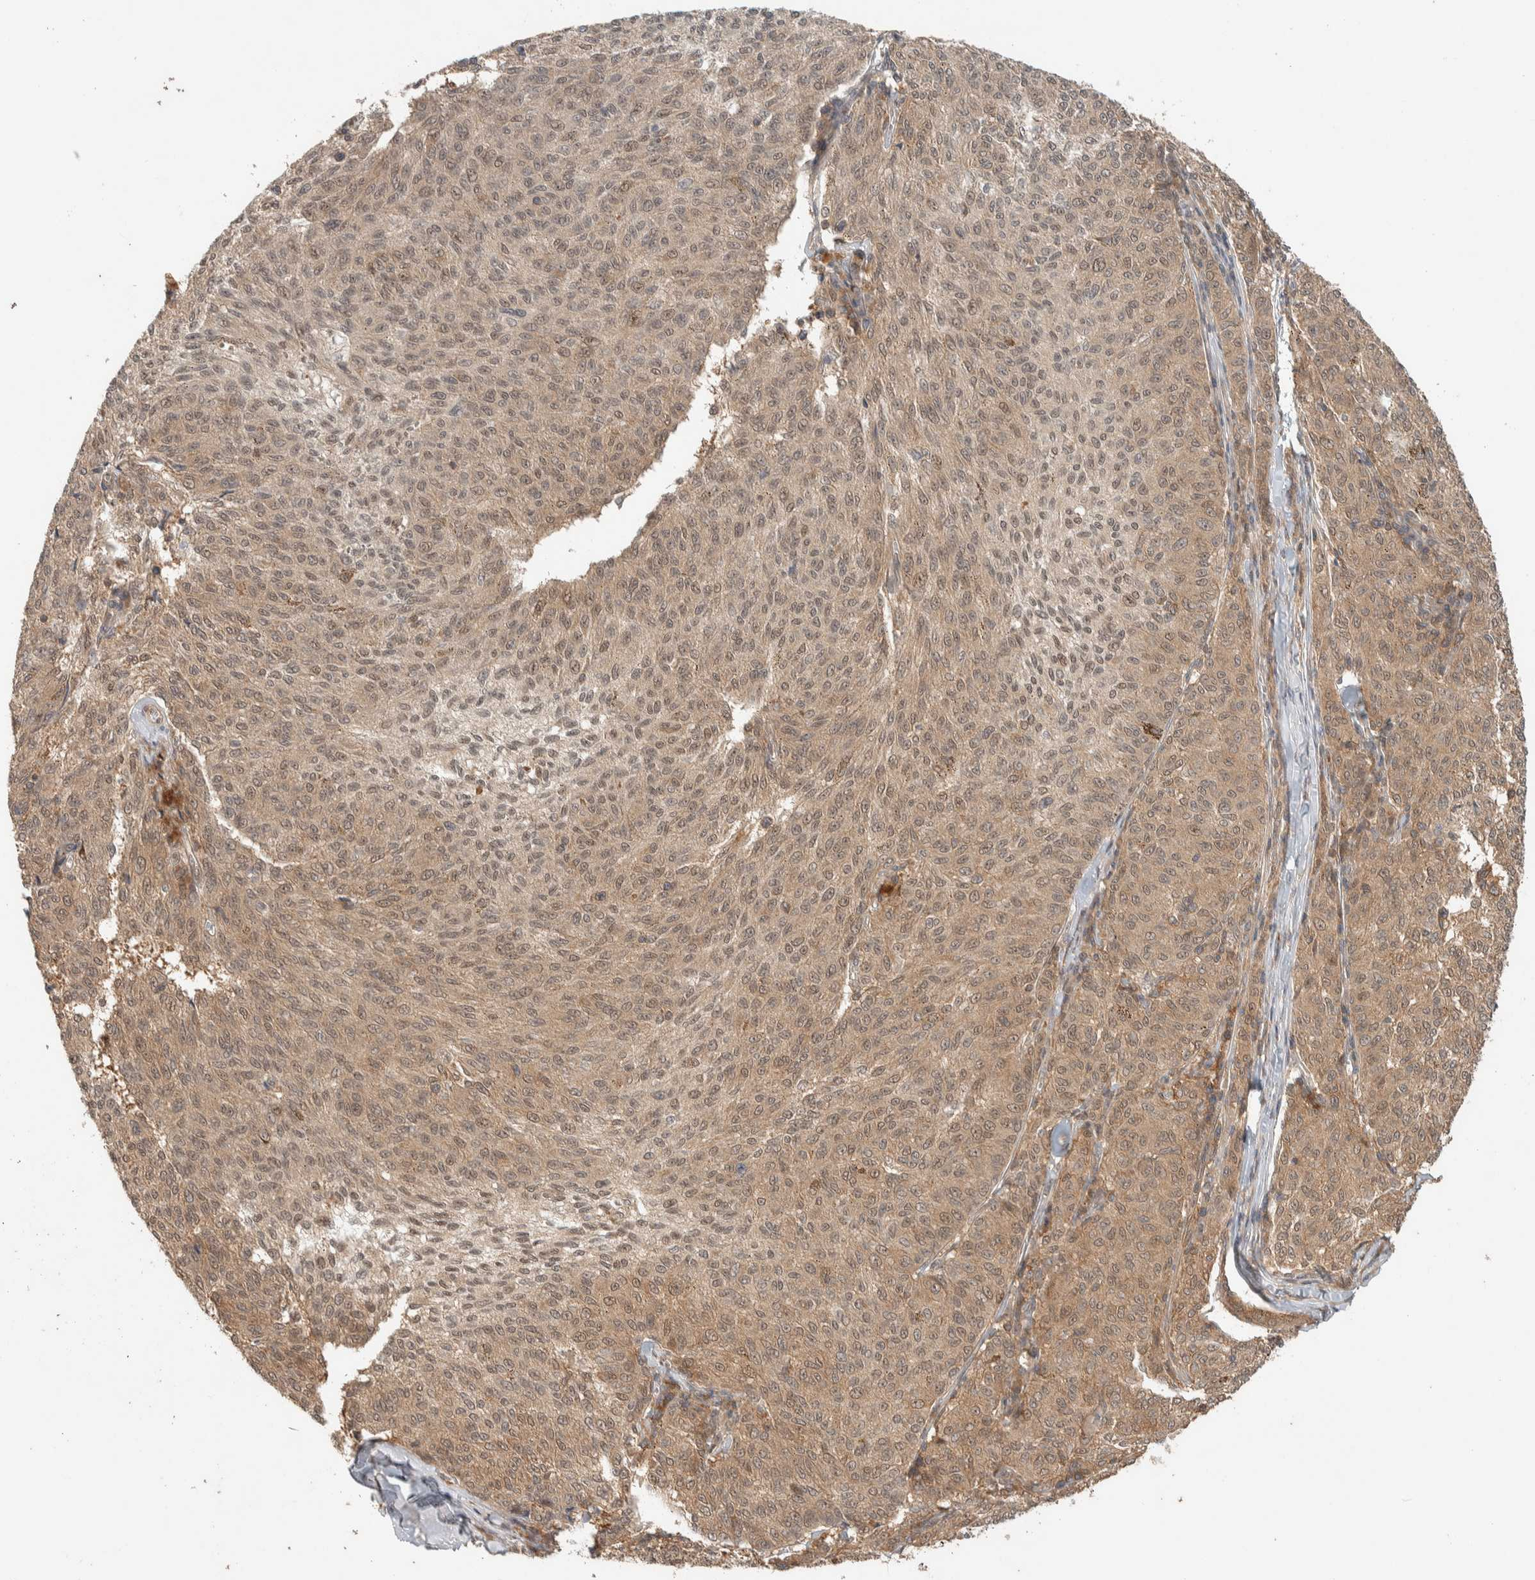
{"staining": {"intensity": "weak", "quantity": ">75%", "location": "cytoplasmic/membranous,nuclear"}, "tissue": "melanoma", "cell_type": "Tumor cells", "image_type": "cancer", "snomed": [{"axis": "morphology", "description": "Malignant melanoma, NOS"}, {"axis": "topography", "description": "Skin"}], "caption": "A brown stain highlights weak cytoplasmic/membranous and nuclear positivity of a protein in melanoma tumor cells.", "gene": "ADSS2", "patient": {"sex": "female", "age": 72}}